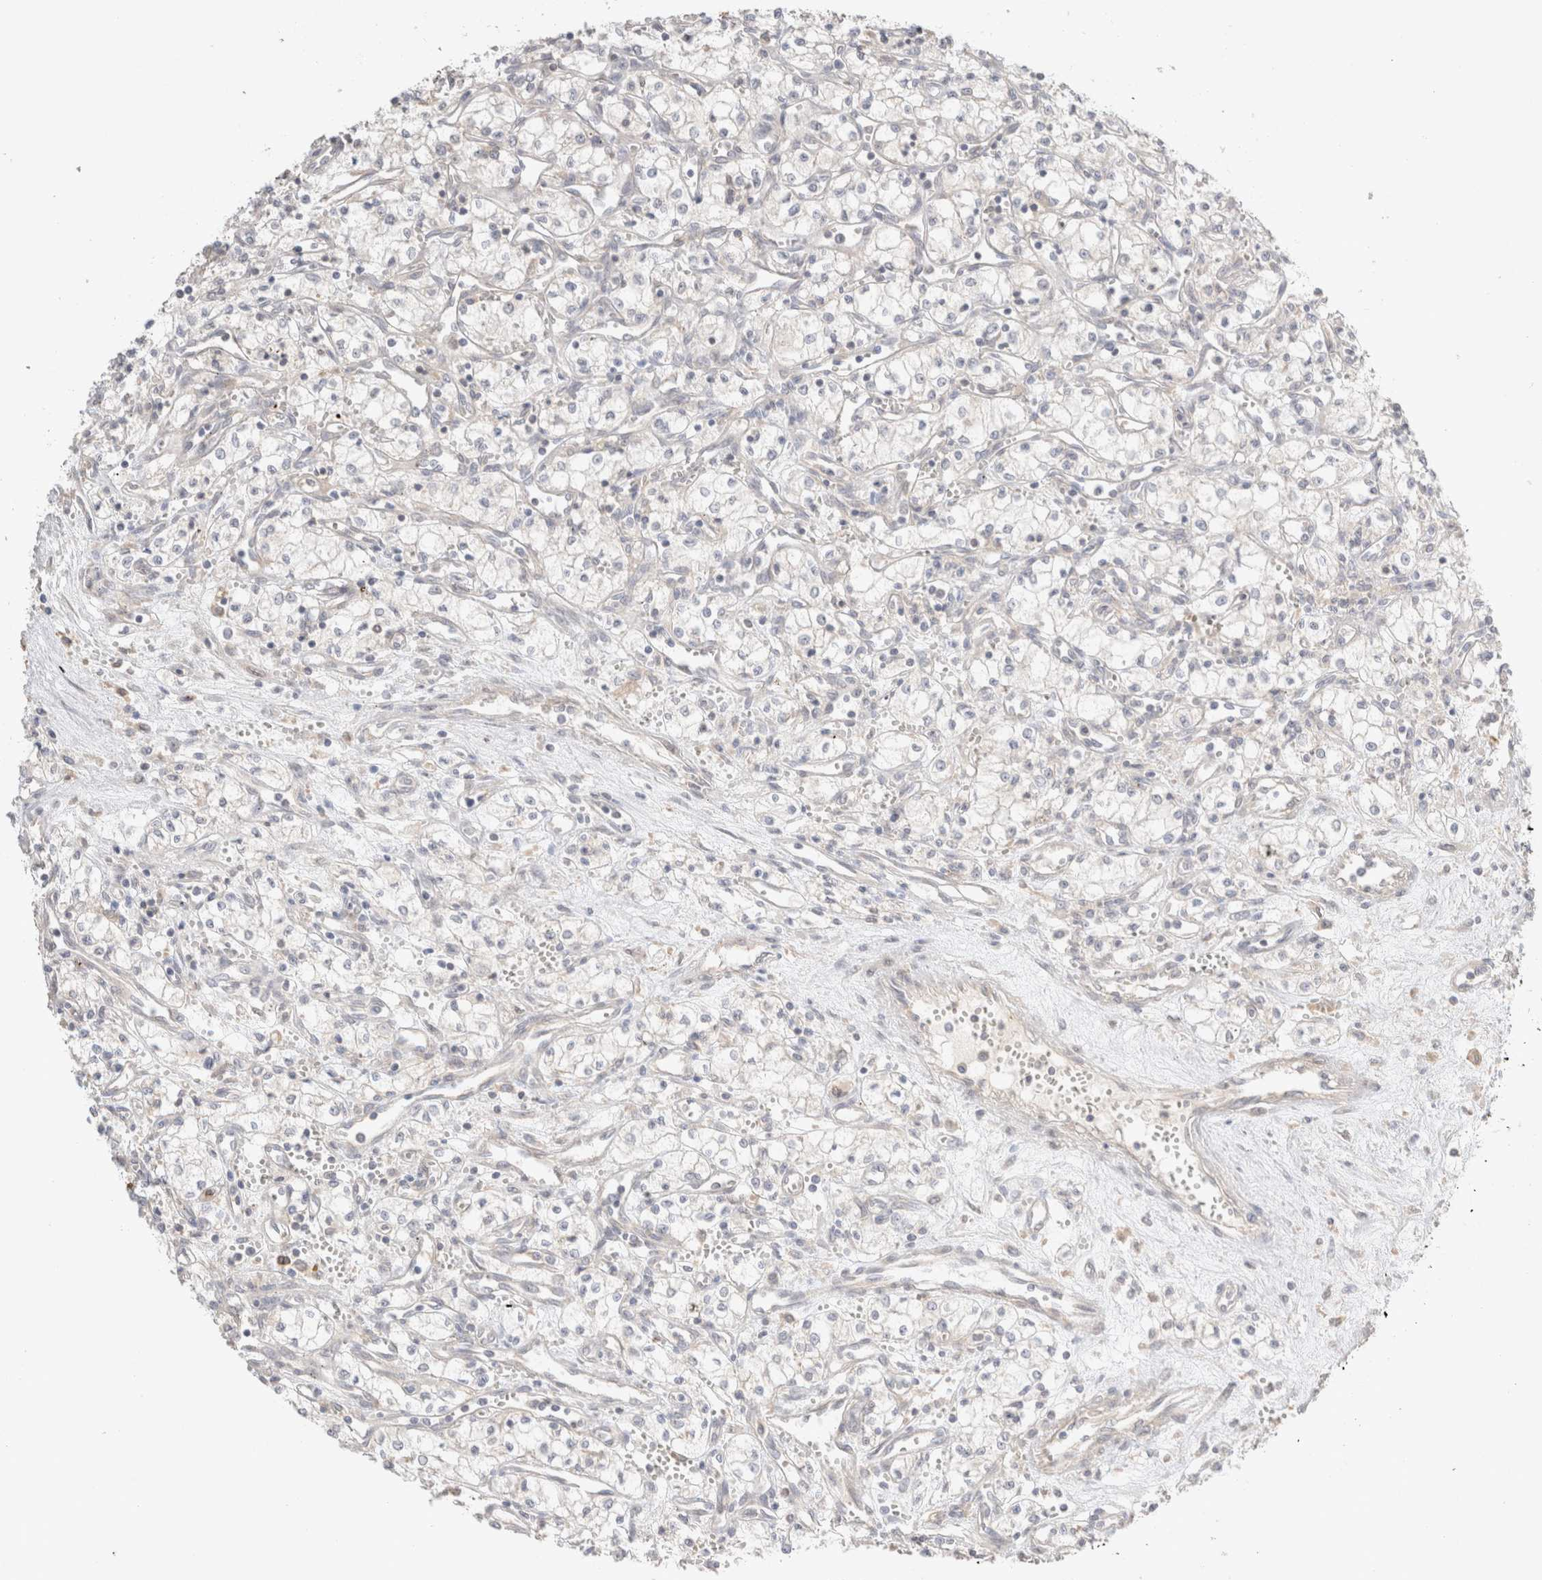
{"staining": {"intensity": "negative", "quantity": "none", "location": "none"}, "tissue": "renal cancer", "cell_type": "Tumor cells", "image_type": "cancer", "snomed": [{"axis": "morphology", "description": "Adenocarcinoma, NOS"}, {"axis": "topography", "description": "Kidney"}], "caption": "Immunohistochemical staining of human renal adenocarcinoma exhibits no significant staining in tumor cells.", "gene": "TRIM41", "patient": {"sex": "male", "age": 59}}